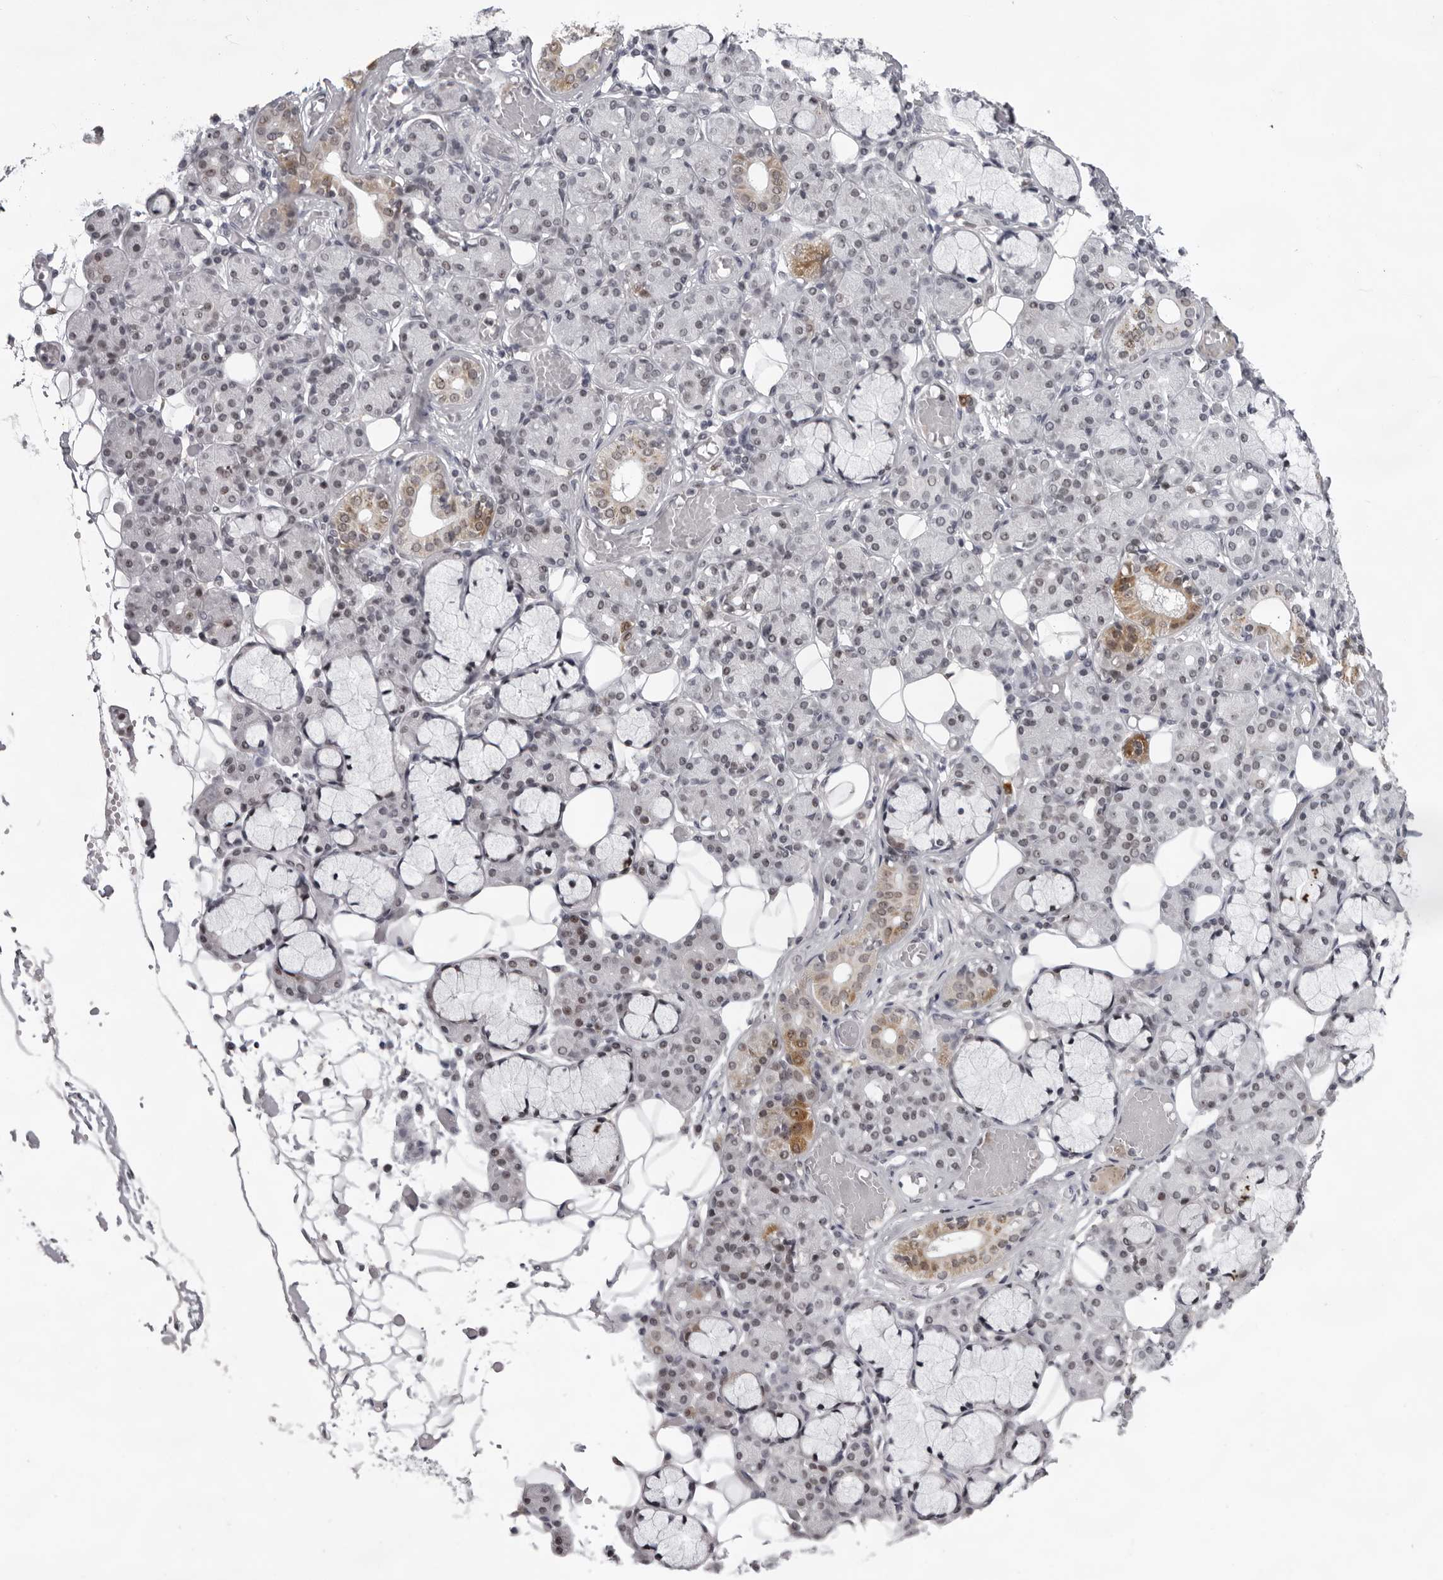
{"staining": {"intensity": "moderate", "quantity": "<25%", "location": "cytoplasmic/membranous,nuclear"}, "tissue": "salivary gland", "cell_type": "Glandular cells", "image_type": "normal", "snomed": [{"axis": "morphology", "description": "Normal tissue, NOS"}, {"axis": "topography", "description": "Salivary gland"}], "caption": "Immunohistochemical staining of unremarkable human salivary gland exhibits <25% levels of moderate cytoplasmic/membranous,nuclear protein expression in about <25% of glandular cells. (Stains: DAB in brown, nuclei in blue, Microscopy: brightfield microscopy at high magnification).", "gene": "EXOSC10", "patient": {"sex": "male", "age": 63}}